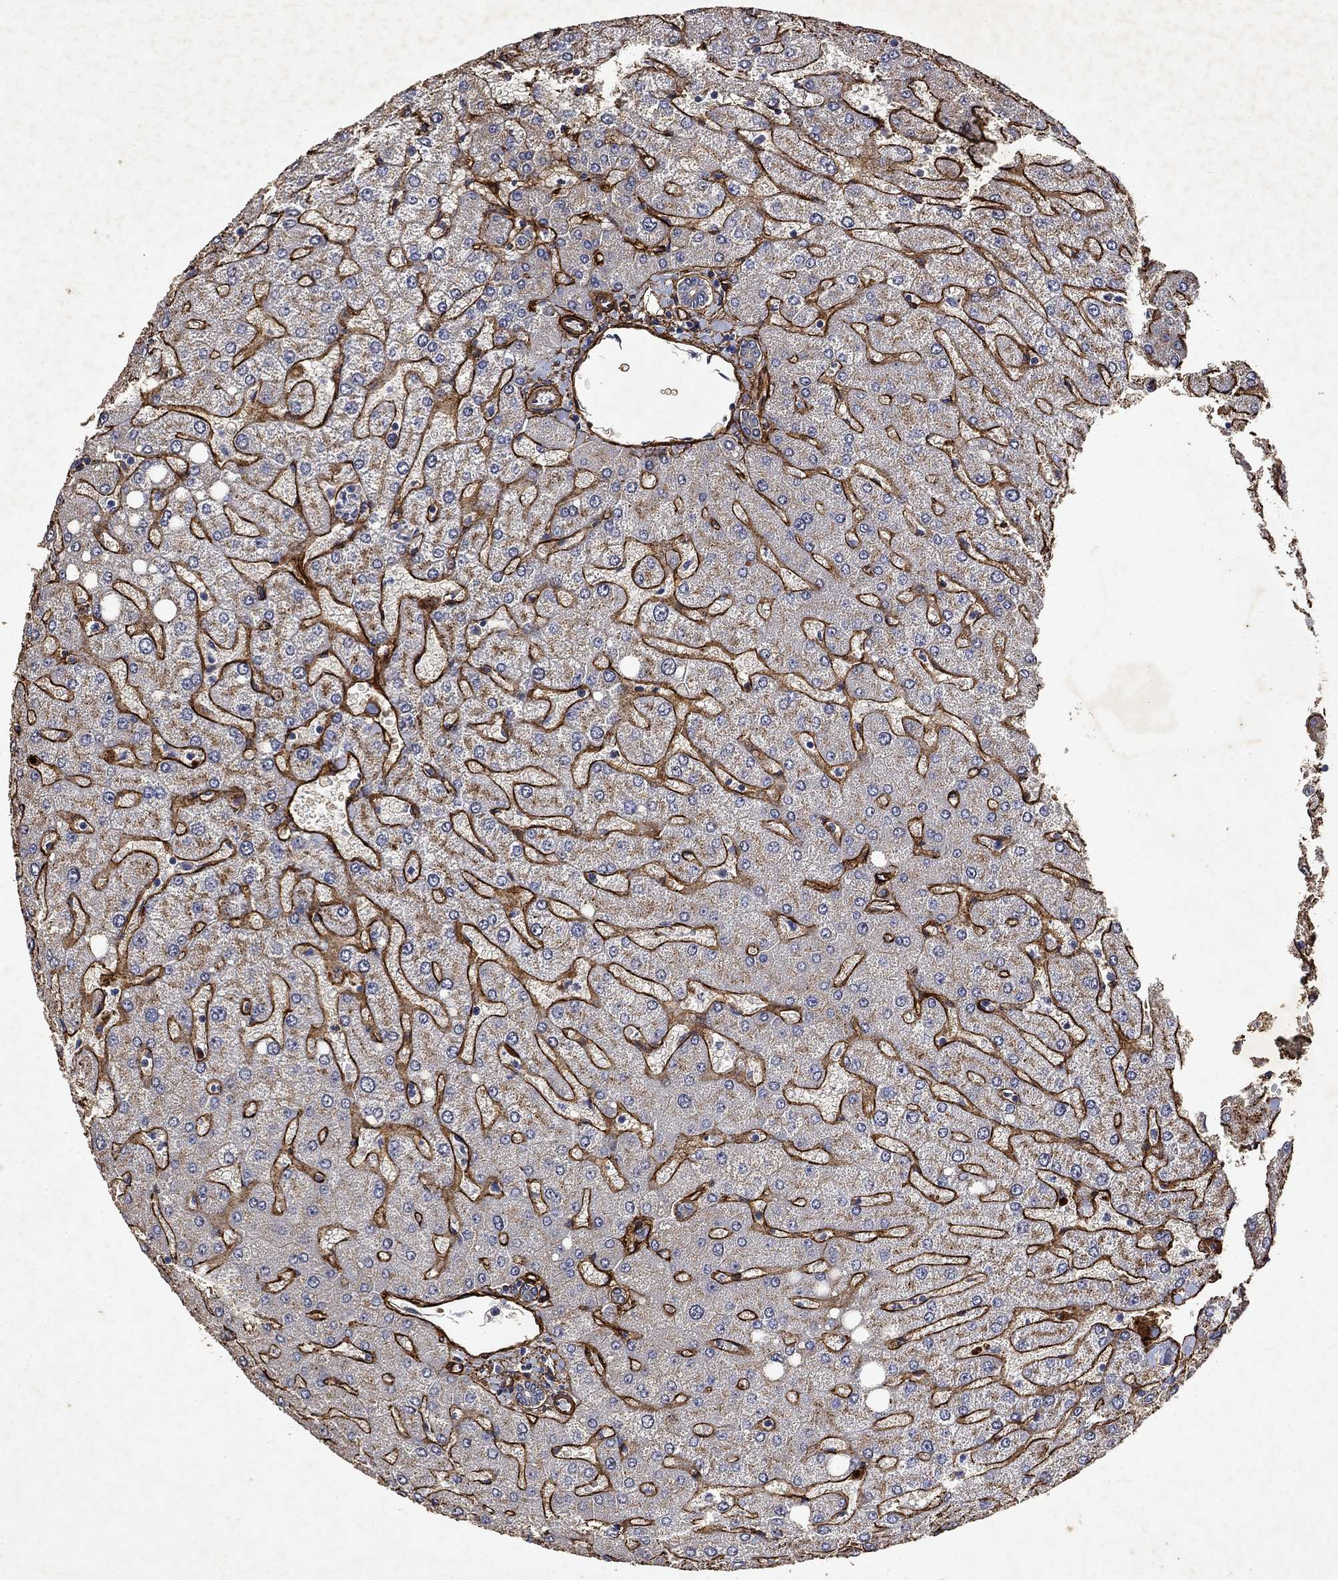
{"staining": {"intensity": "negative", "quantity": "none", "location": "none"}, "tissue": "liver", "cell_type": "Cholangiocytes", "image_type": "normal", "snomed": [{"axis": "morphology", "description": "Normal tissue, NOS"}, {"axis": "topography", "description": "Liver"}], "caption": "Immunohistochemical staining of normal human liver displays no significant positivity in cholangiocytes.", "gene": "COL4A2", "patient": {"sex": "female", "age": 54}}